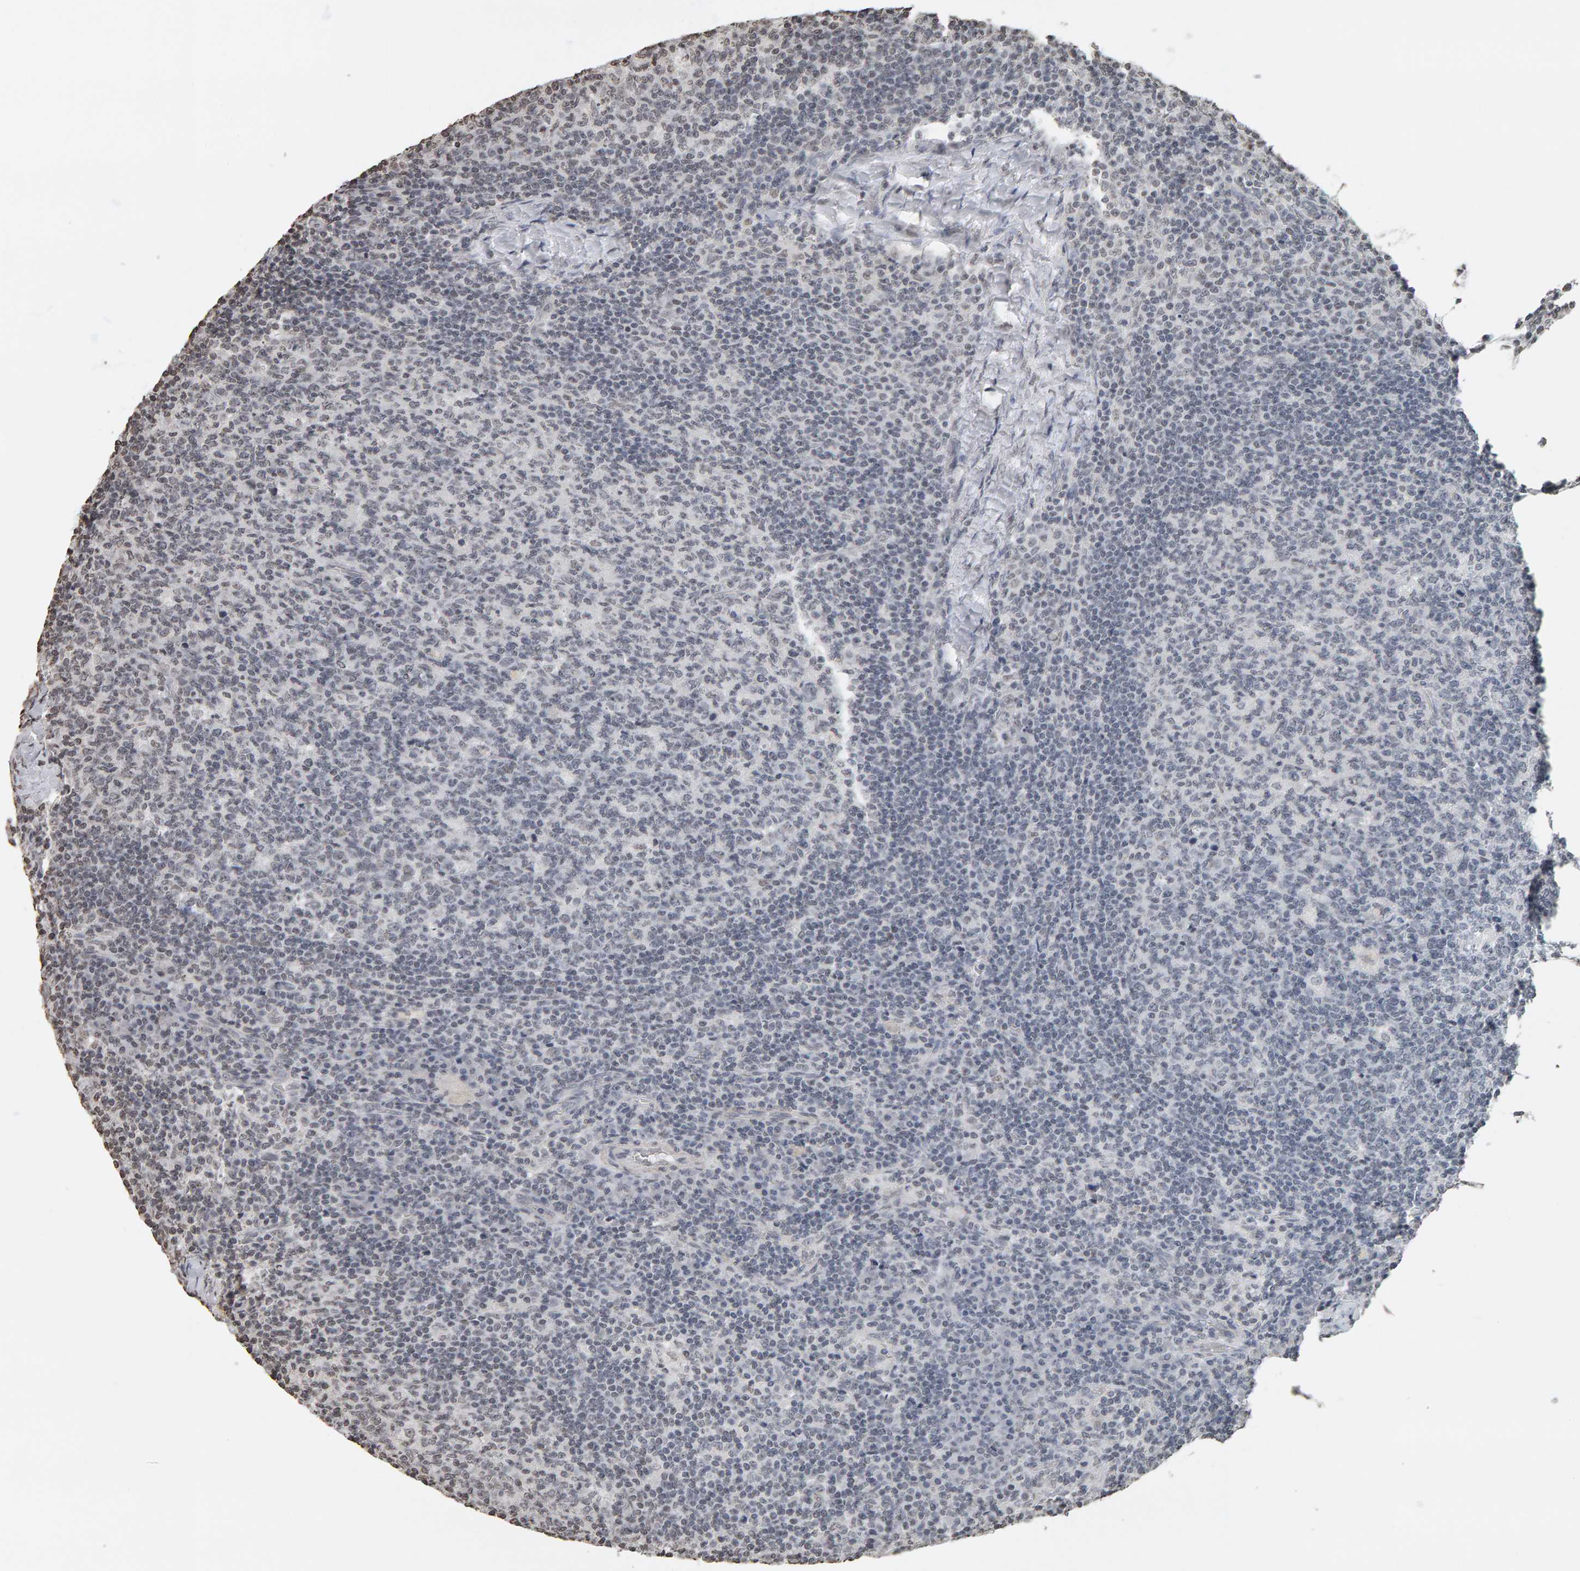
{"staining": {"intensity": "weak", "quantity": "<25%", "location": "nuclear"}, "tissue": "lymph node", "cell_type": "Germinal center cells", "image_type": "normal", "snomed": [{"axis": "morphology", "description": "Normal tissue, NOS"}, {"axis": "morphology", "description": "Inflammation, NOS"}, {"axis": "topography", "description": "Lymph node"}], "caption": "Immunohistochemistry micrograph of unremarkable lymph node: lymph node stained with DAB (3,3'-diaminobenzidine) shows no significant protein staining in germinal center cells.", "gene": "AFF4", "patient": {"sex": "male", "age": 55}}